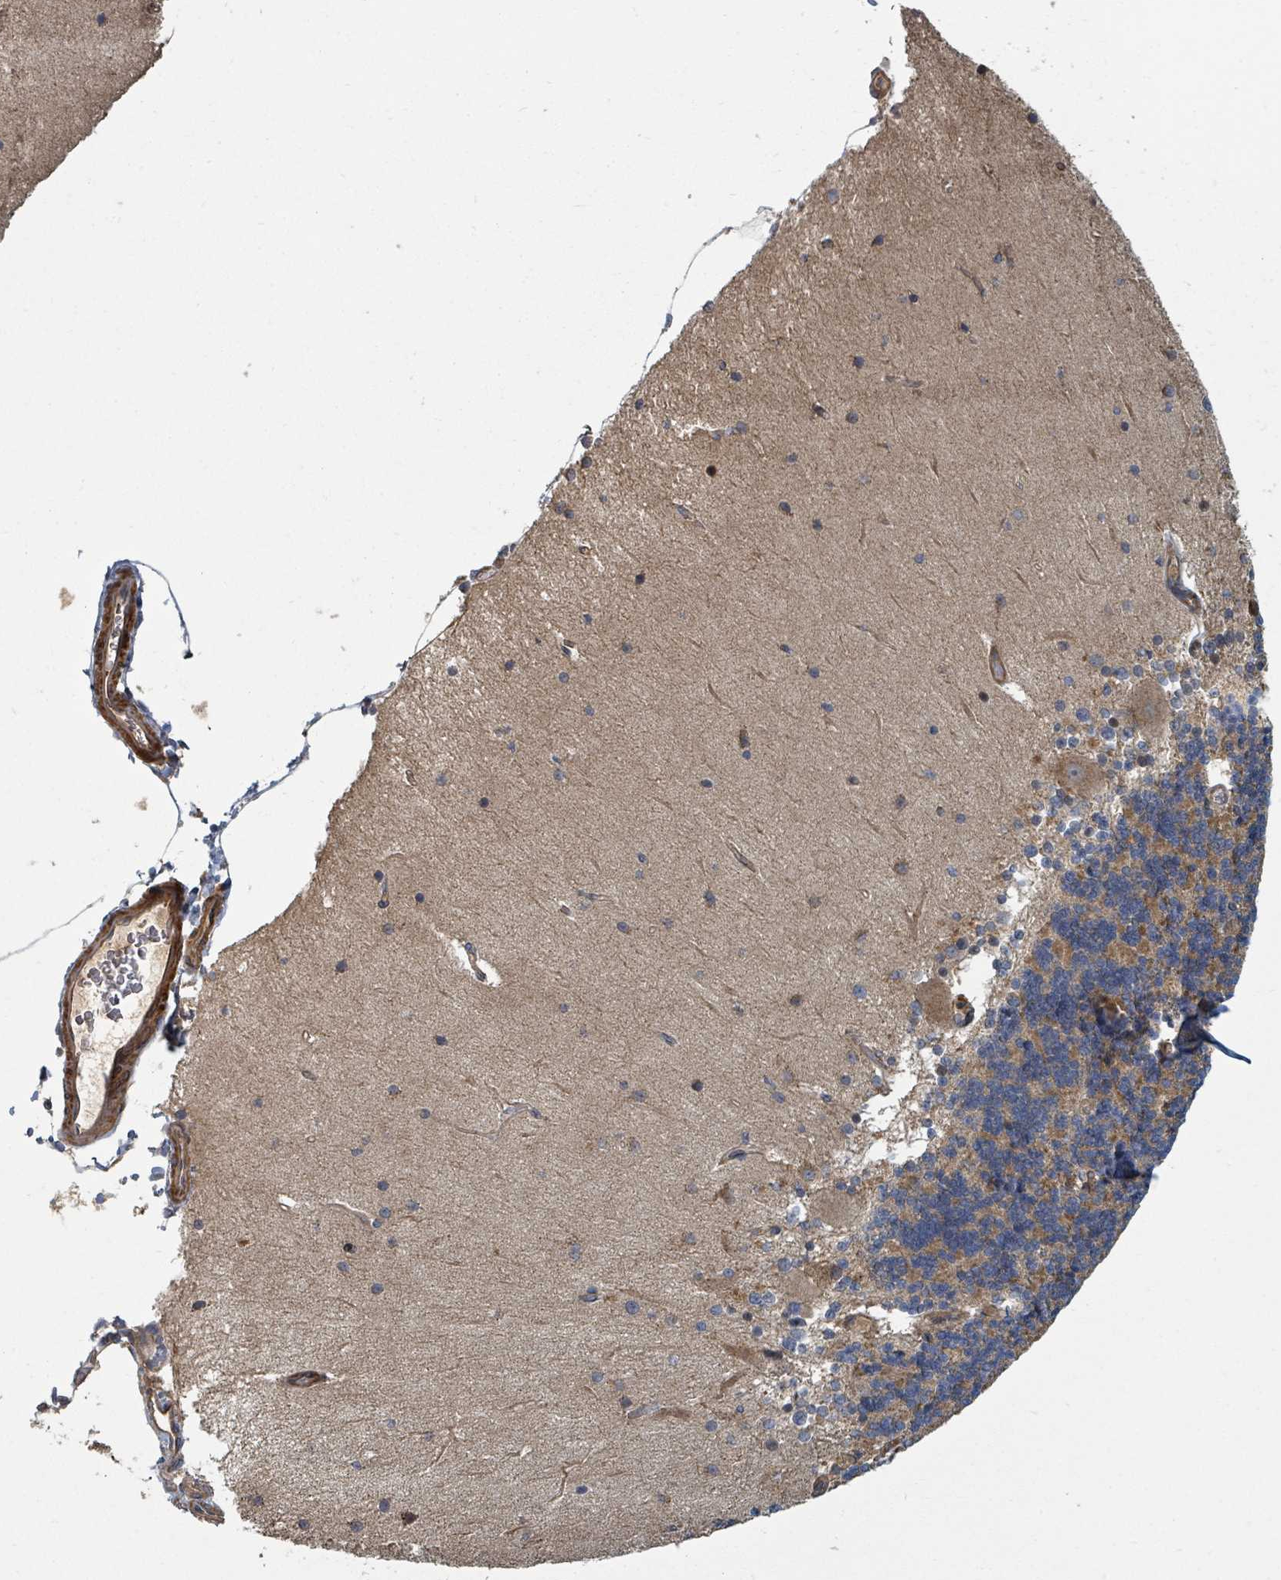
{"staining": {"intensity": "moderate", "quantity": "25%-75%", "location": "cytoplasmic/membranous"}, "tissue": "cerebellum", "cell_type": "Cells in granular layer", "image_type": "normal", "snomed": [{"axis": "morphology", "description": "Normal tissue, NOS"}, {"axis": "topography", "description": "Cerebellum"}], "caption": "Moderate cytoplasmic/membranous positivity for a protein is appreciated in about 25%-75% of cells in granular layer of normal cerebellum using immunohistochemistry (IHC).", "gene": "DPM1", "patient": {"sex": "female", "age": 54}}